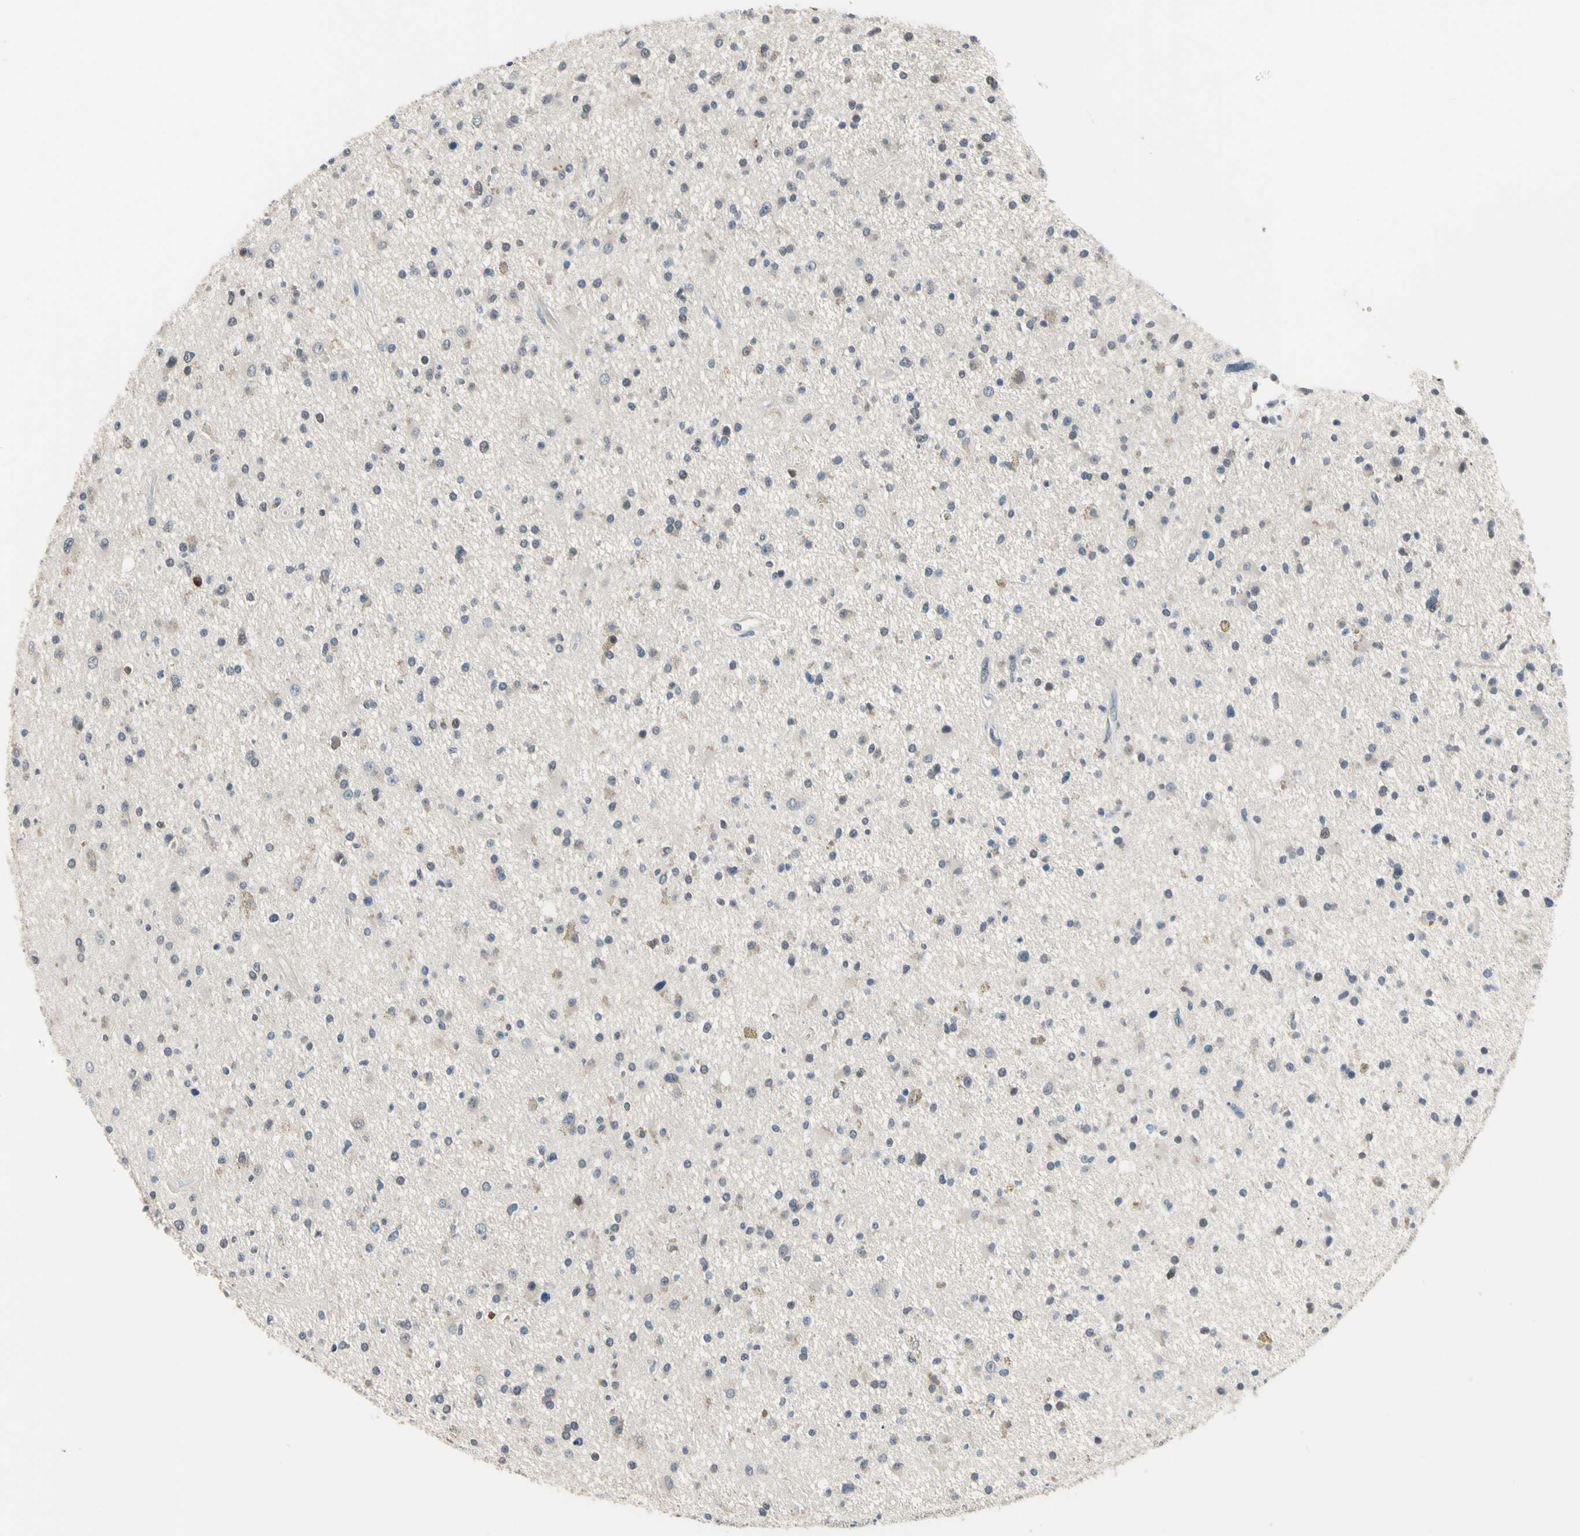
{"staining": {"intensity": "negative", "quantity": "none", "location": "none"}, "tissue": "glioma", "cell_type": "Tumor cells", "image_type": "cancer", "snomed": [{"axis": "morphology", "description": "Glioma, malignant, High grade"}, {"axis": "topography", "description": "Brain"}], "caption": "High power microscopy micrograph of an IHC photomicrograph of glioma, revealing no significant staining in tumor cells.", "gene": "HSPA4", "patient": {"sex": "male", "age": 33}}